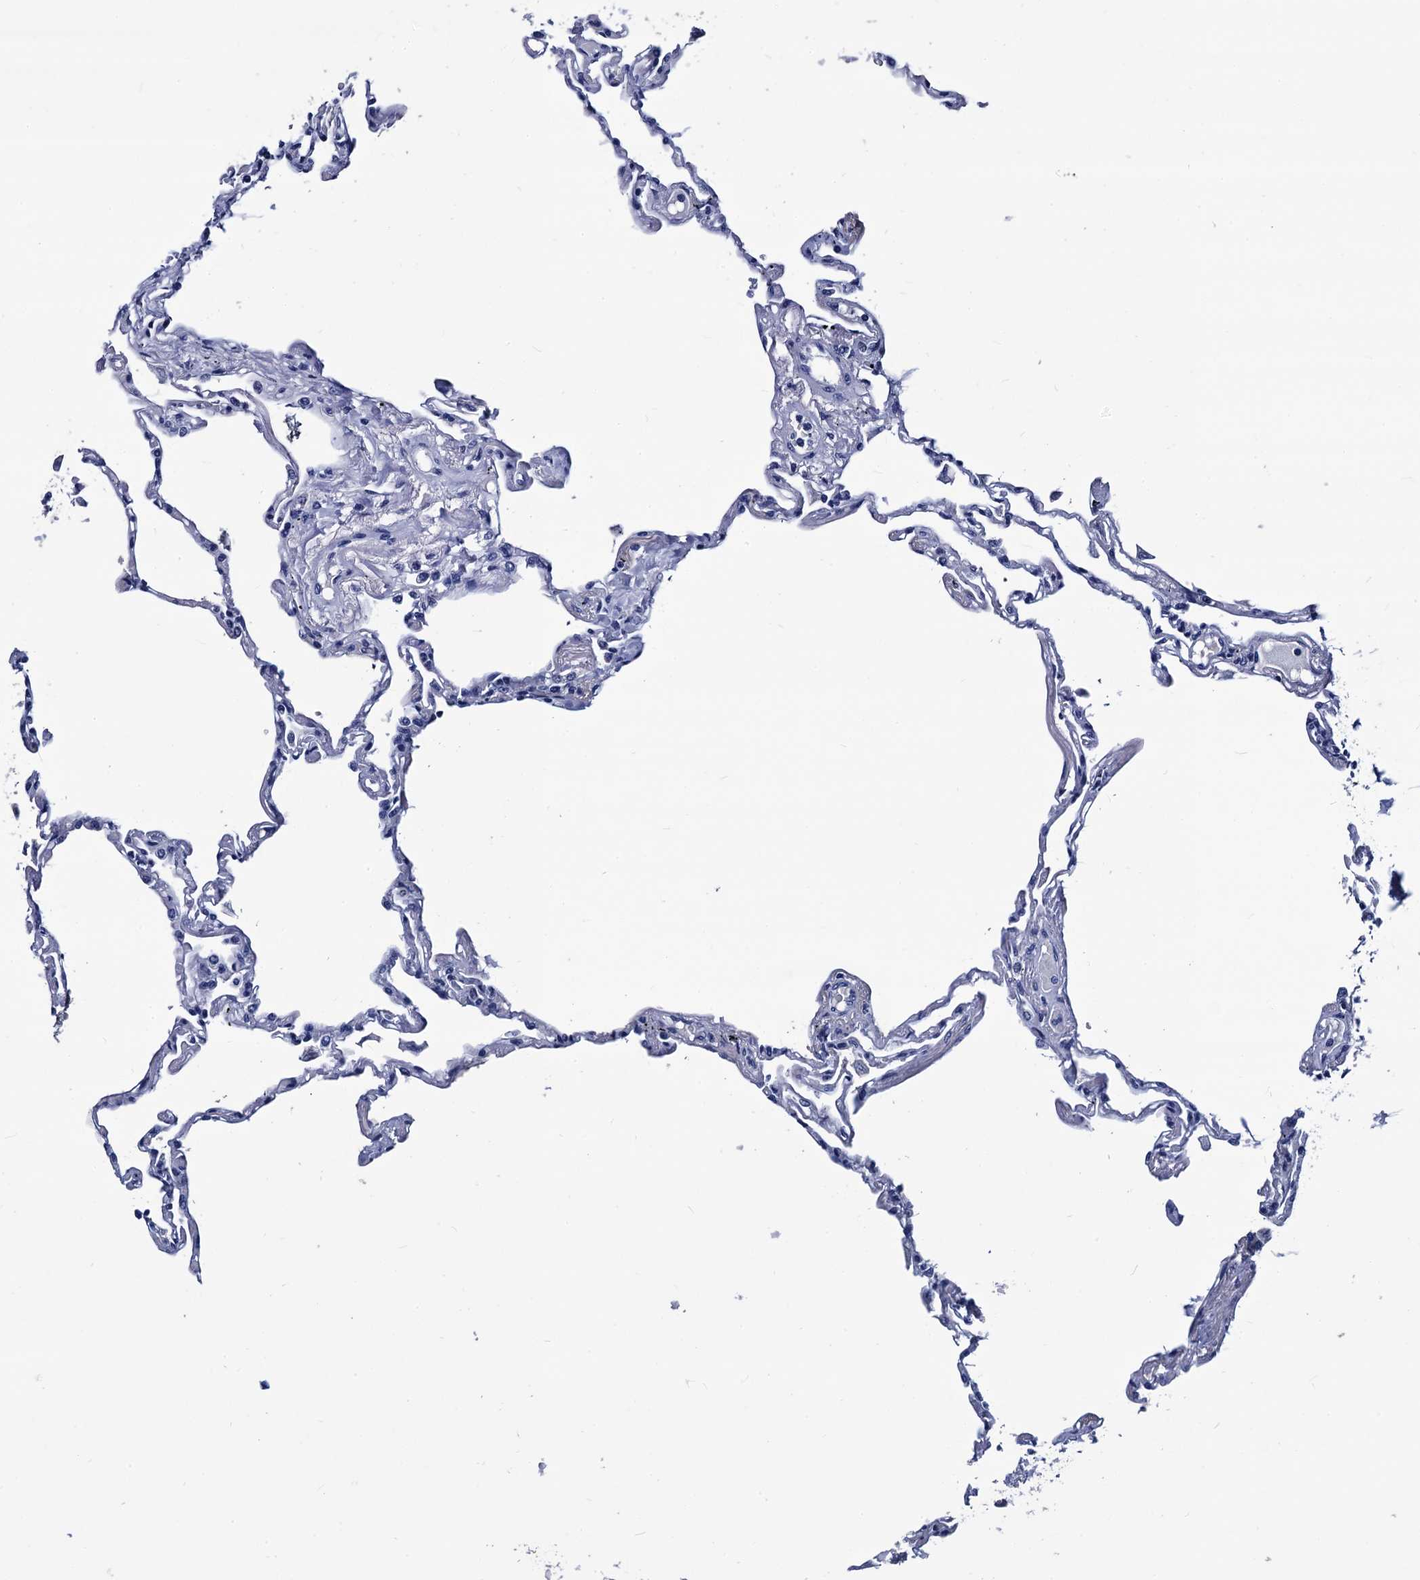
{"staining": {"intensity": "negative", "quantity": "none", "location": "none"}, "tissue": "lung", "cell_type": "Alveolar cells", "image_type": "normal", "snomed": [{"axis": "morphology", "description": "Normal tissue, NOS"}, {"axis": "topography", "description": "Lung"}], "caption": "The image reveals no significant positivity in alveolar cells of lung.", "gene": "LRRC30", "patient": {"sex": "female", "age": 67}}